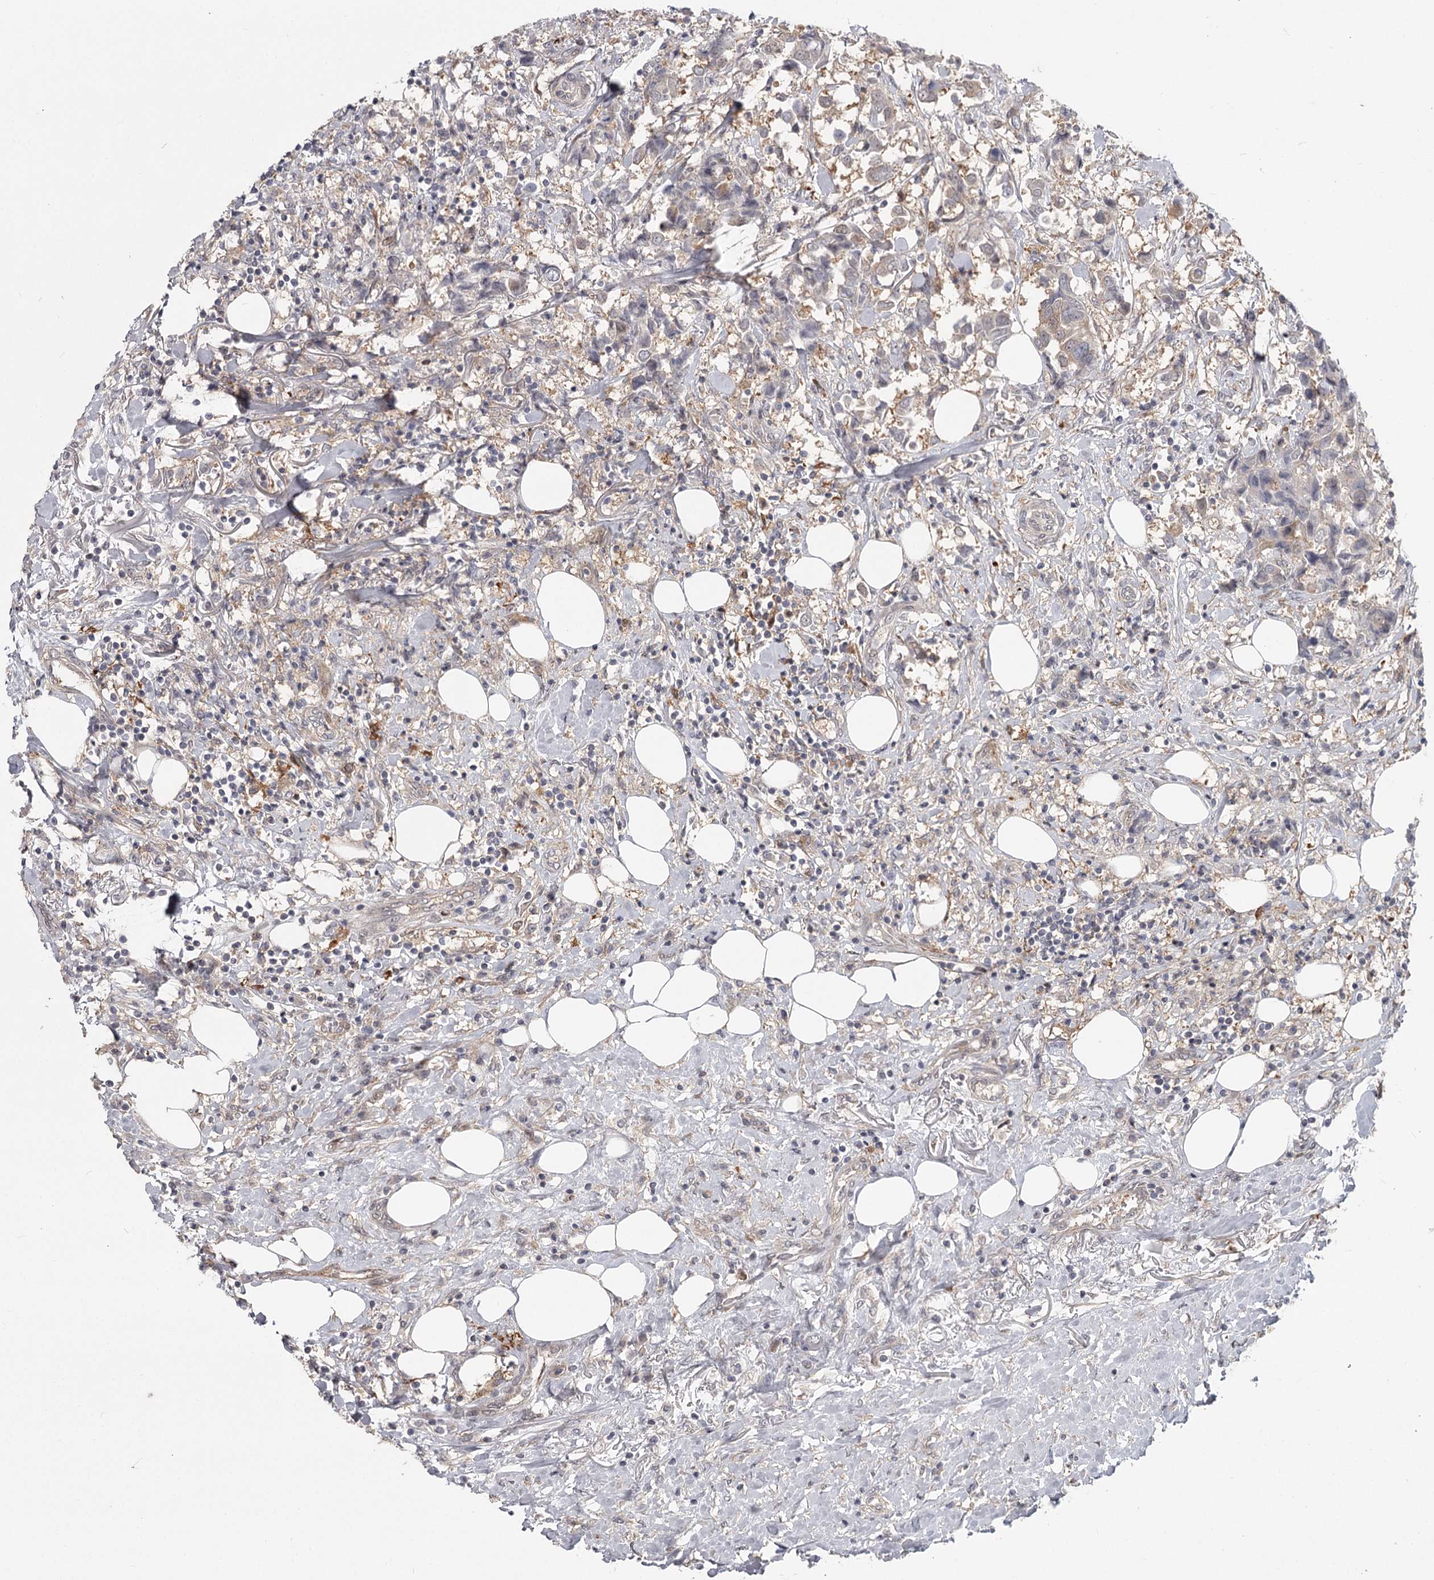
{"staining": {"intensity": "weak", "quantity": "<25%", "location": "cytoplasmic/membranous"}, "tissue": "breast cancer", "cell_type": "Tumor cells", "image_type": "cancer", "snomed": [{"axis": "morphology", "description": "Duct carcinoma"}, {"axis": "topography", "description": "Breast"}], "caption": "Immunohistochemical staining of human breast cancer (infiltrating ductal carcinoma) displays no significant staining in tumor cells.", "gene": "CCNG2", "patient": {"sex": "female", "age": 80}}